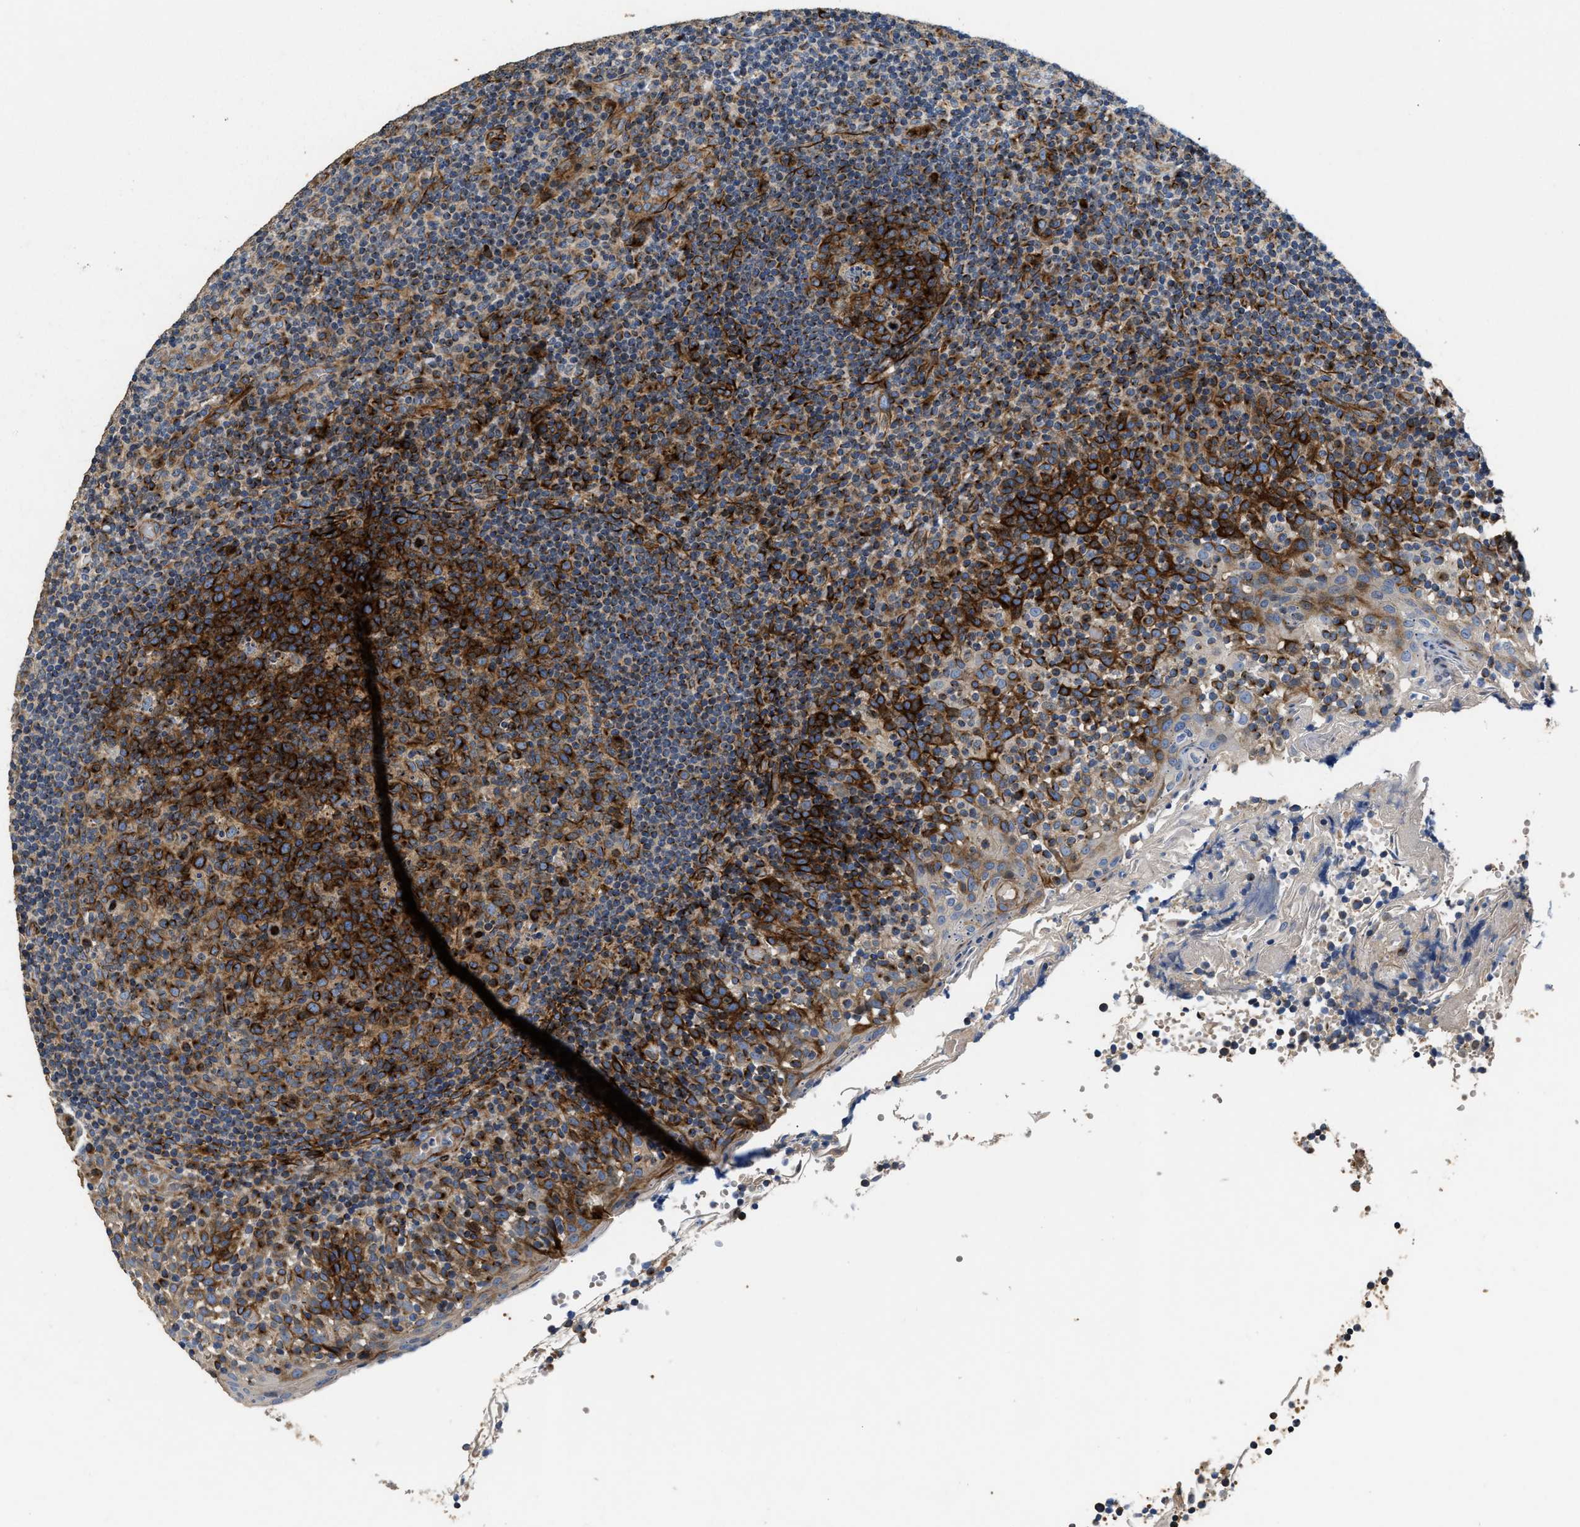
{"staining": {"intensity": "strong", "quantity": ">75%", "location": "cytoplasmic/membranous"}, "tissue": "tonsil", "cell_type": "Germinal center cells", "image_type": "normal", "snomed": [{"axis": "morphology", "description": "Normal tissue, NOS"}, {"axis": "topography", "description": "Tonsil"}], "caption": "Protein positivity by immunohistochemistry shows strong cytoplasmic/membranous staining in approximately >75% of germinal center cells in benign tonsil. The staining was performed using DAB (3,3'-diaminobenzidine), with brown indicating positive protein expression. Nuclei are stained blue with hematoxylin.", "gene": "IL17RC", "patient": {"sex": "female", "age": 19}}